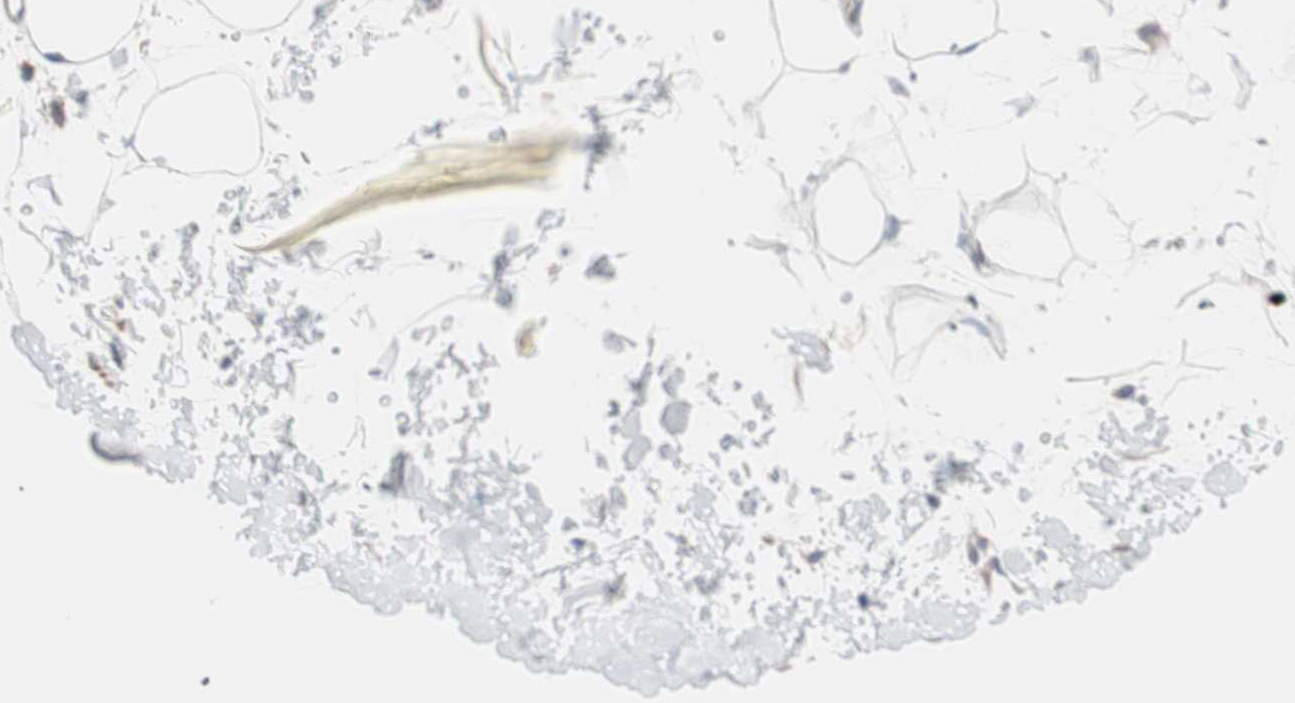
{"staining": {"intensity": "negative", "quantity": "none", "location": "none"}, "tissue": "adipose tissue", "cell_type": "Adipocytes", "image_type": "normal", "snomed": [{"axis": "morphology", "description": "Normal tissue, NOS"}, {"axis": "topography", "description": "Soft tissue"}], "caption": "This is an IHC image of benign human adipose tissue. There is no expression in adipocytes.", "gene": "ULBP1", "patient": {"sex": "male", "age": 72}}